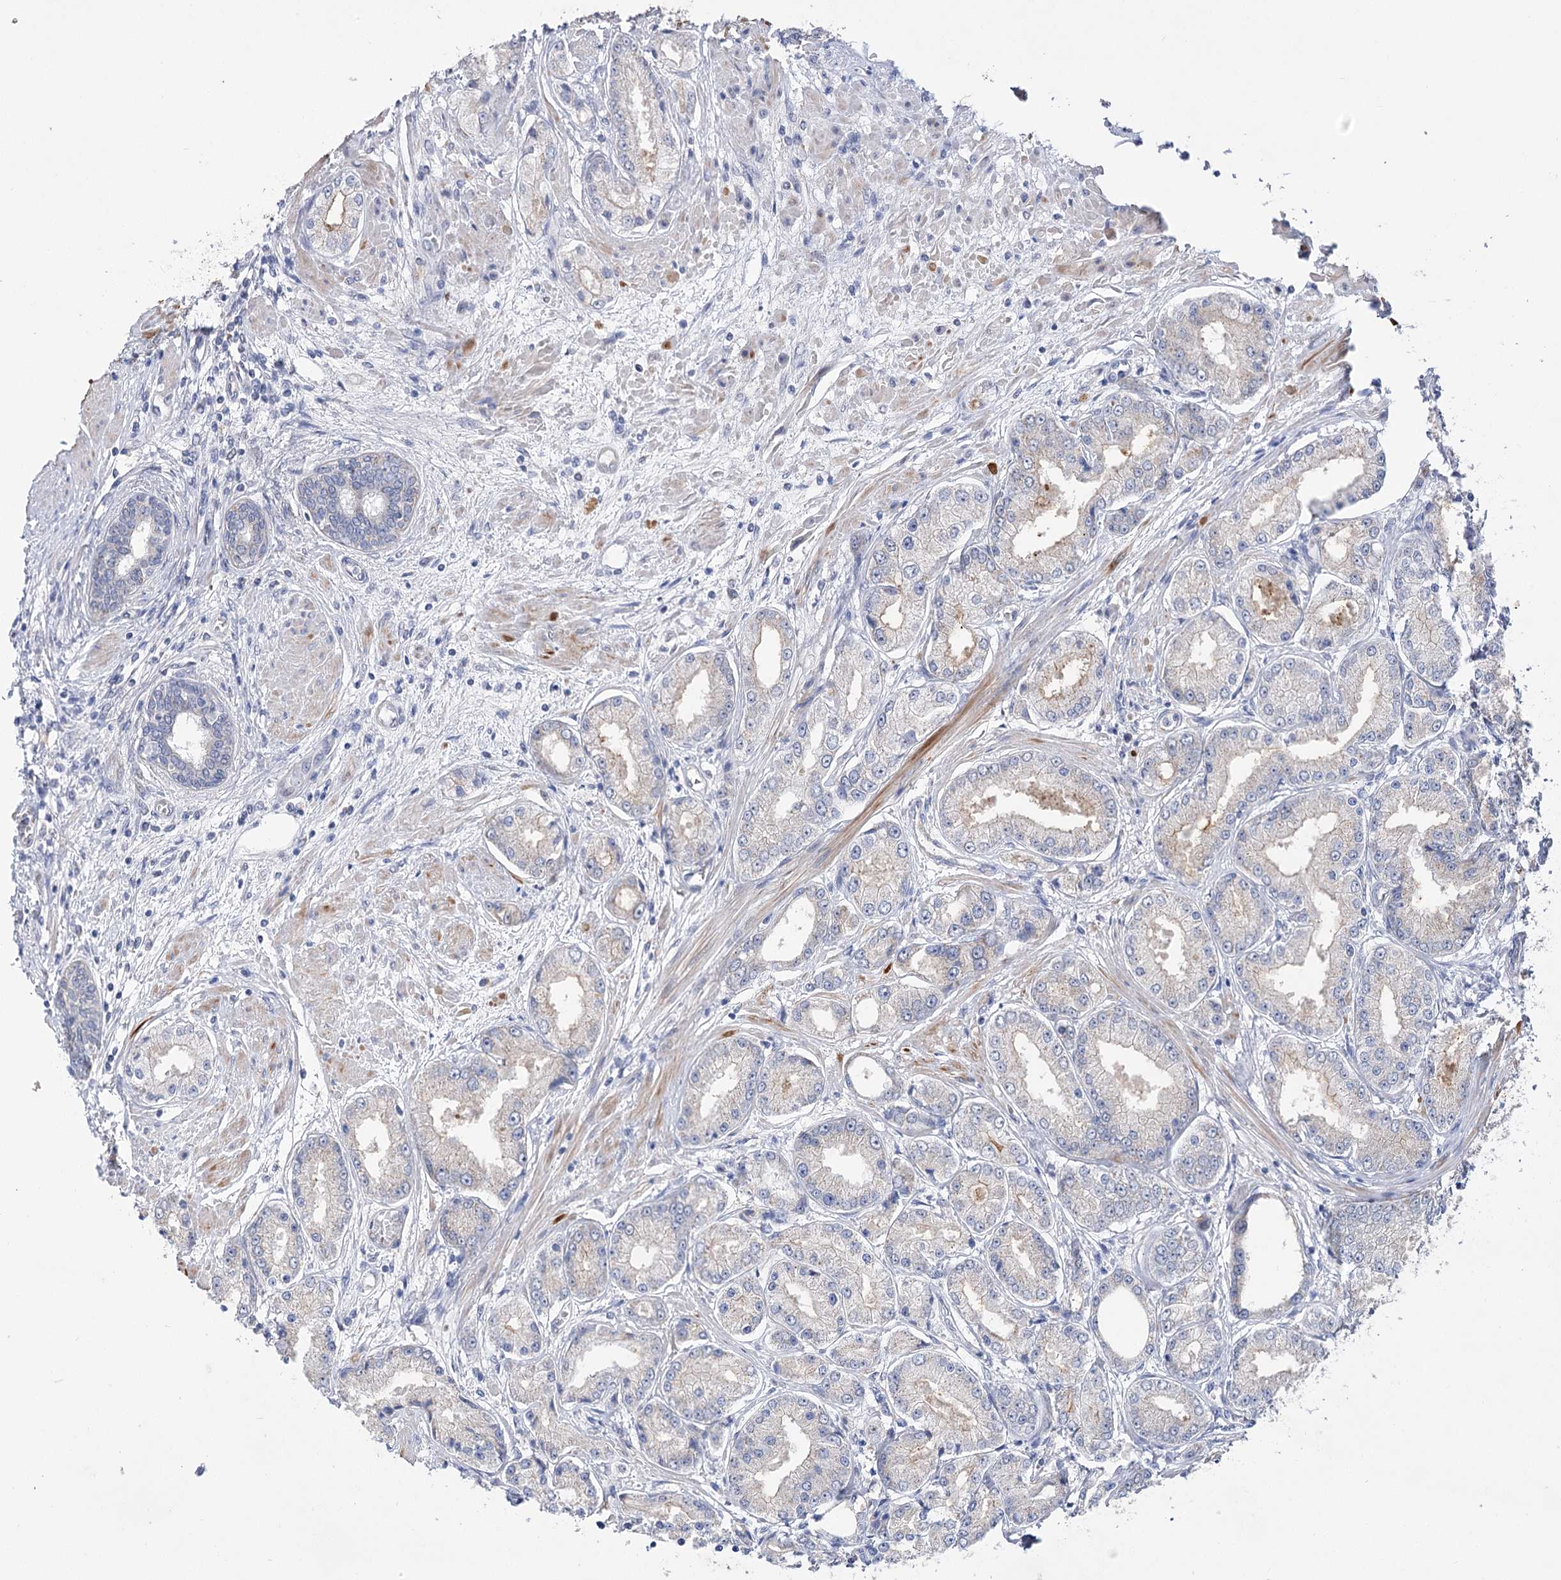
{"staining": {"intensity": "negative", "quantity": "none", "location": "none"}, "tissue": "prostate cancer", "cell_type": "Tumor cells", "image_type": "cancer", "snomed": [{"axis": "morphology", "description": "Adenocarcinoma, High grade"}, {"axis": "topography", "description": "Prostate"}], "caption": "High power microscopy histopathology image of an immunohistochemistry photomicrograph of prostate high-grade adenocarcinoma, revealing no significant staining in tumor cells.", "gene": "ECHDC3", "patient": {"sex": "male", "age": 59}}